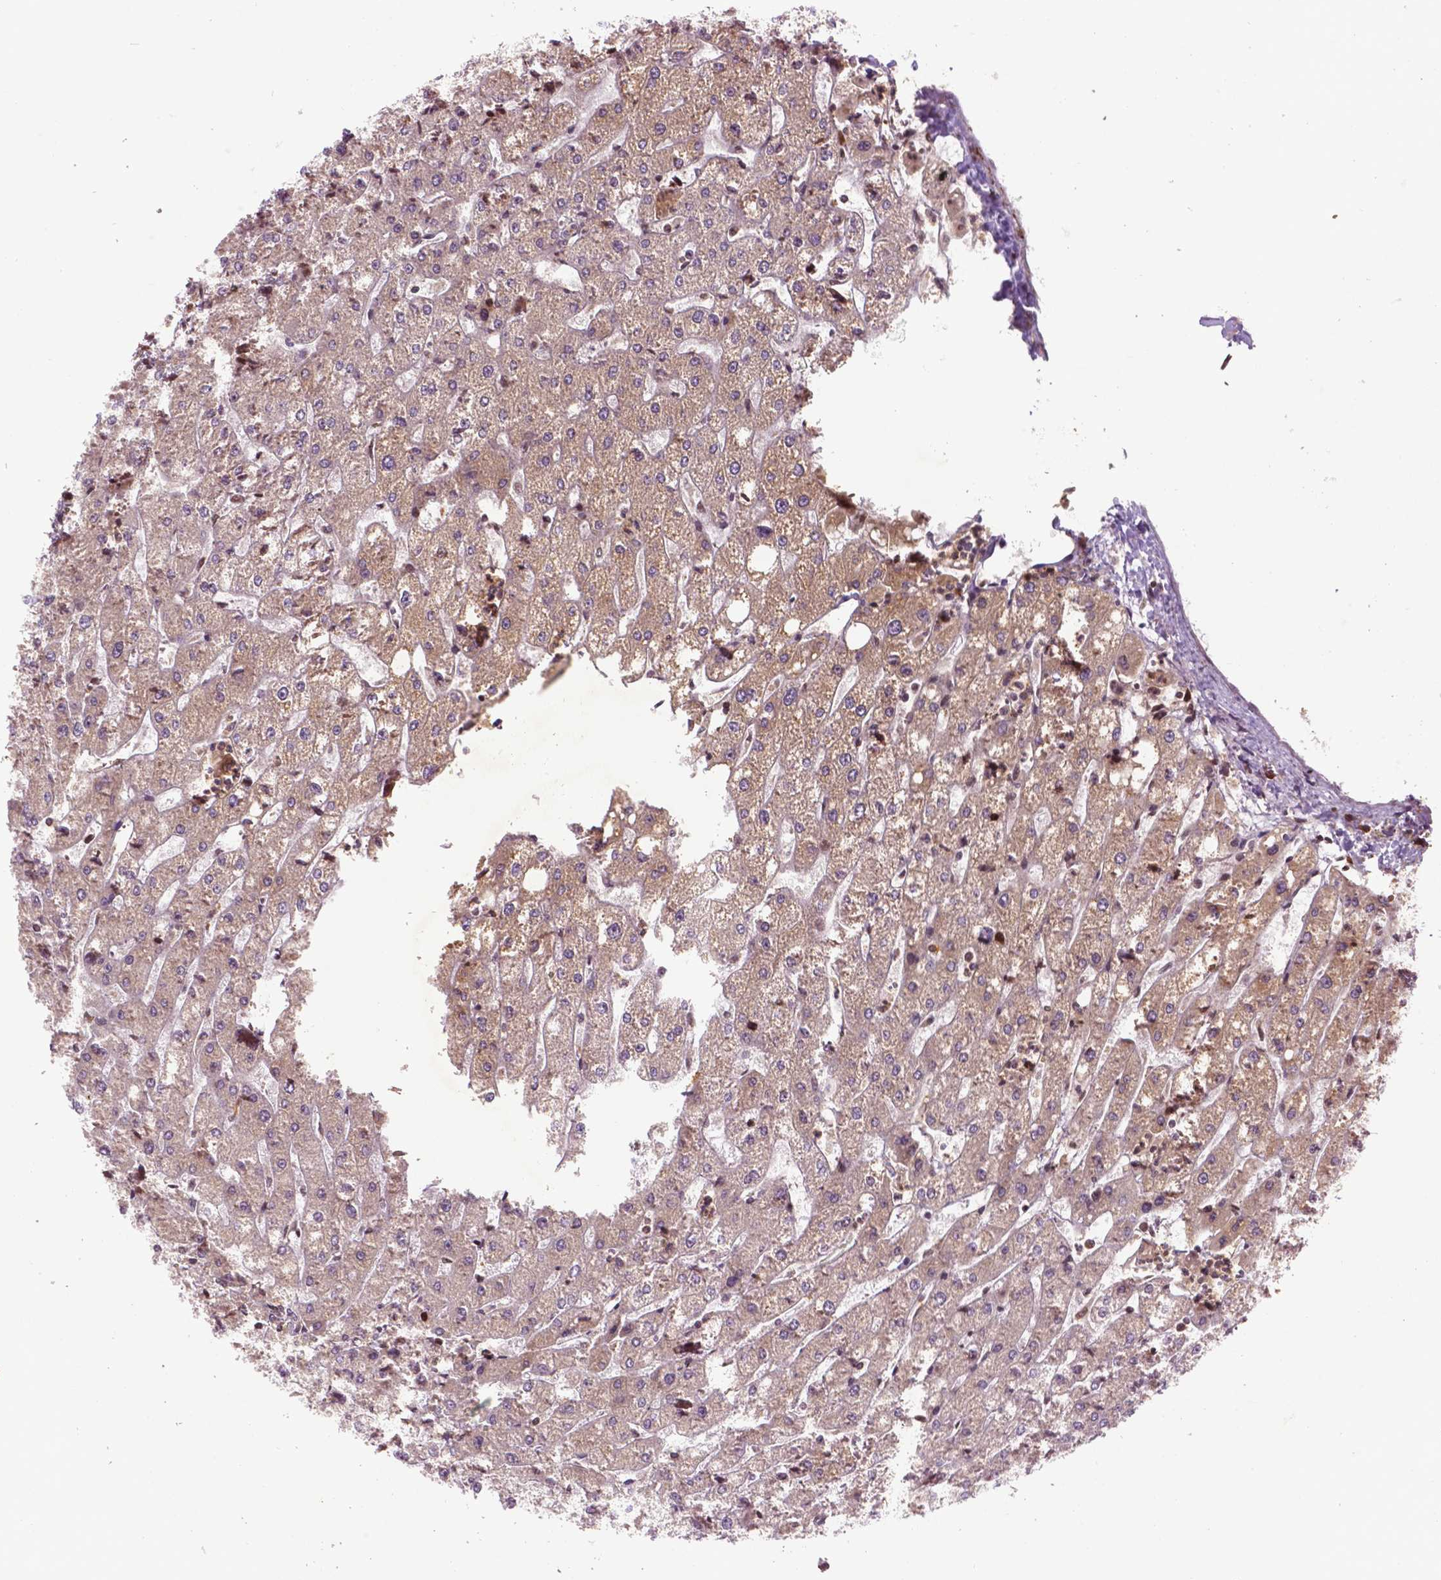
{"staining": {"intensity": "weak", "quantity": "25%-75%", "location": "cytoplasmic/membranous"}, "tissue": "liver", "cell_type": "Cholangiocytes", "image_type": "normal", "snomed": [{"axis": "morphology", "description": "Normal tissue, NOS"}, {"axis": "topography", "description": "Liver"}], "caption": "DAB immunohistochemical staining of unremarkable liver reveals weak cytoplasmic/membranous protein positivity in approximately 25%-75% of cholangiocytes. (DAB IHC with brightfield microscopy, high magnification).", "gene": "TMX2", "patient": {"sex": "male", "age": 67}}